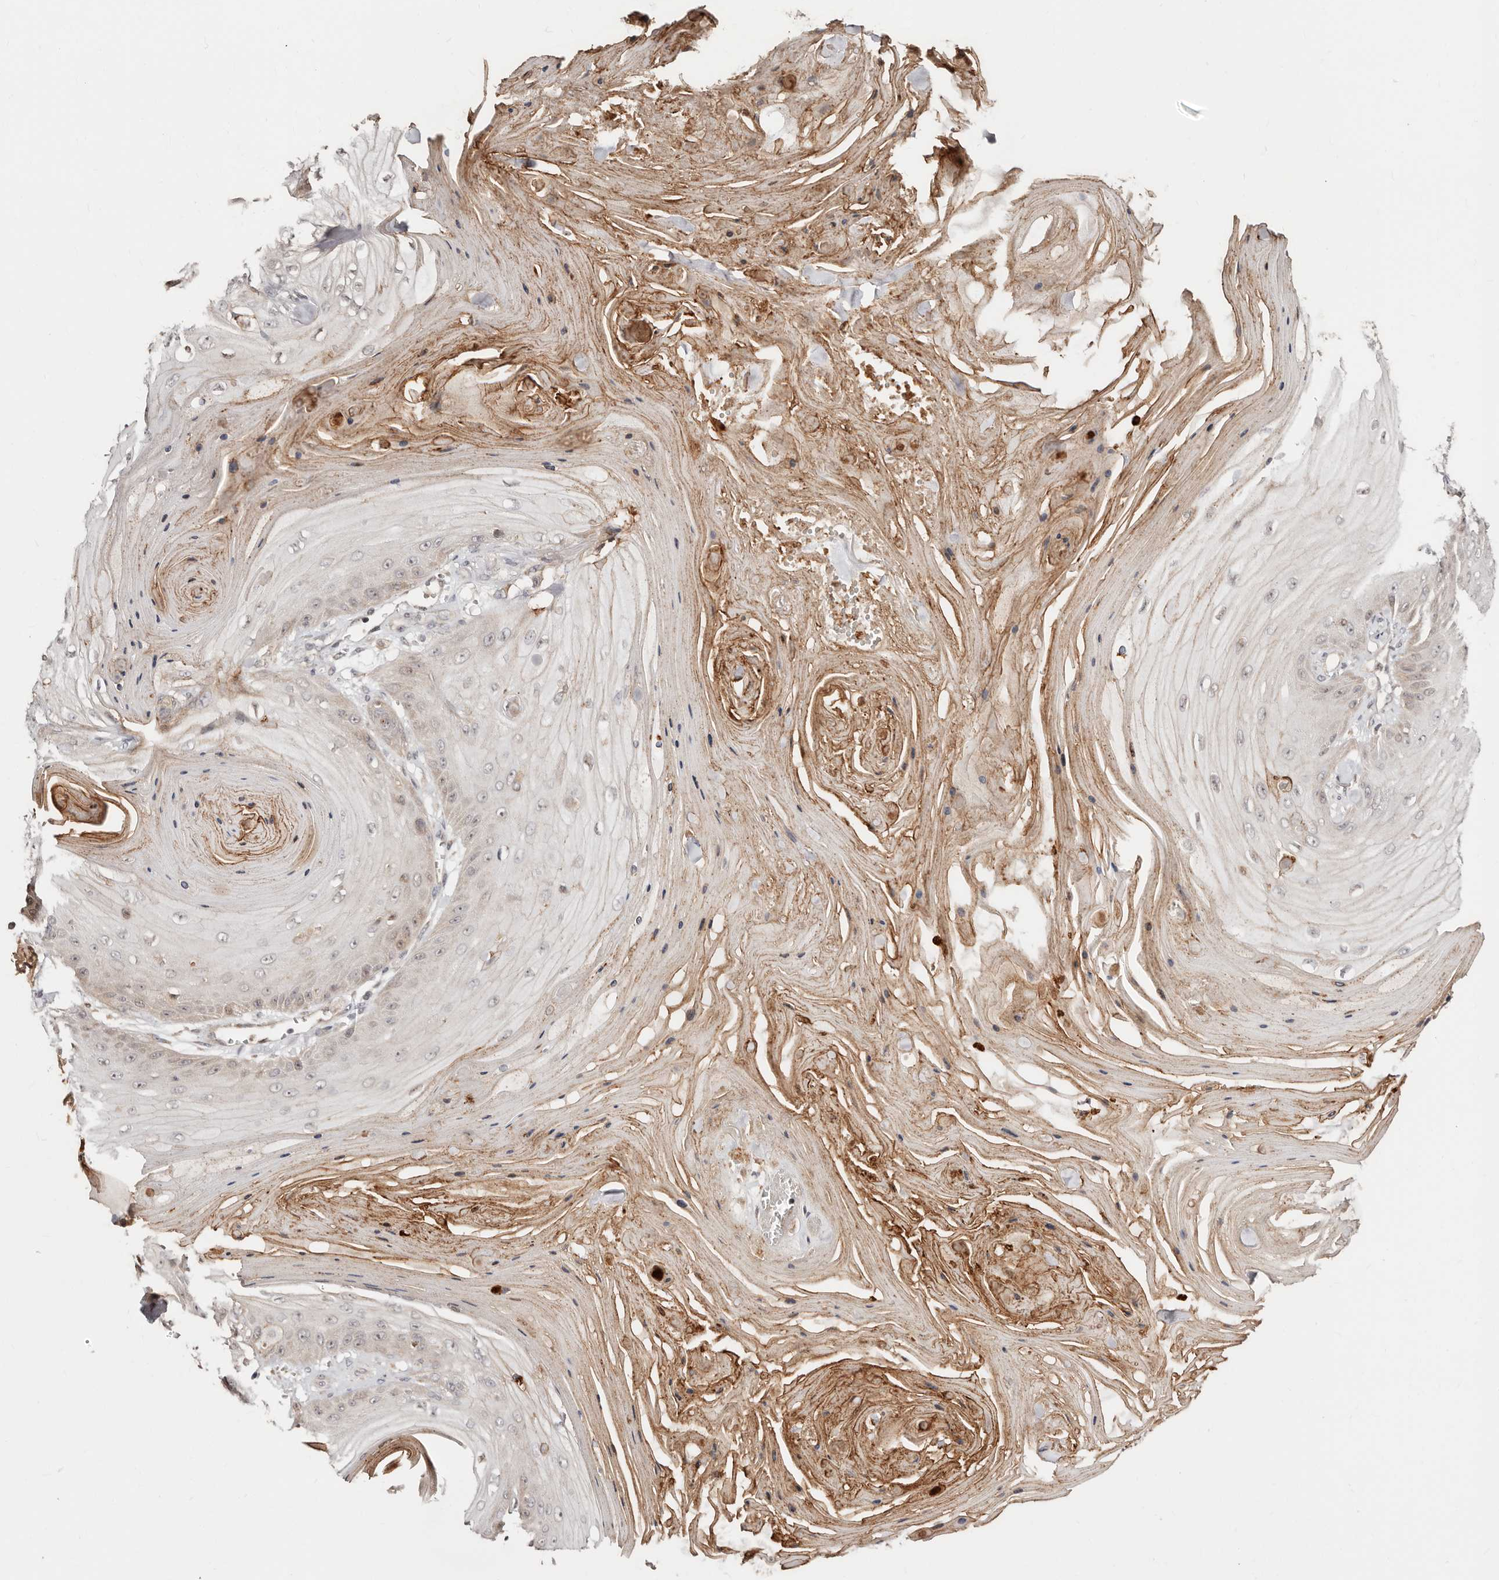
{"staining": {"intensity": "negative", "quantity": "none", "location": "none"}, "tissue": "skin cancer", "cell_type": "Tumor cells", "image_type": "cancer", "snomed": [{"axis": "morphology", "description": "Squamous cell carcinoma, NOS"}, {"axis": "topography", "description": "Skin"}], "caption": "Image shows no protein staining in tumor cells of skin squamous cell carcinoma tissue.", "gene": "APOL6", "patient": {"sex": "male", "age": 74}}